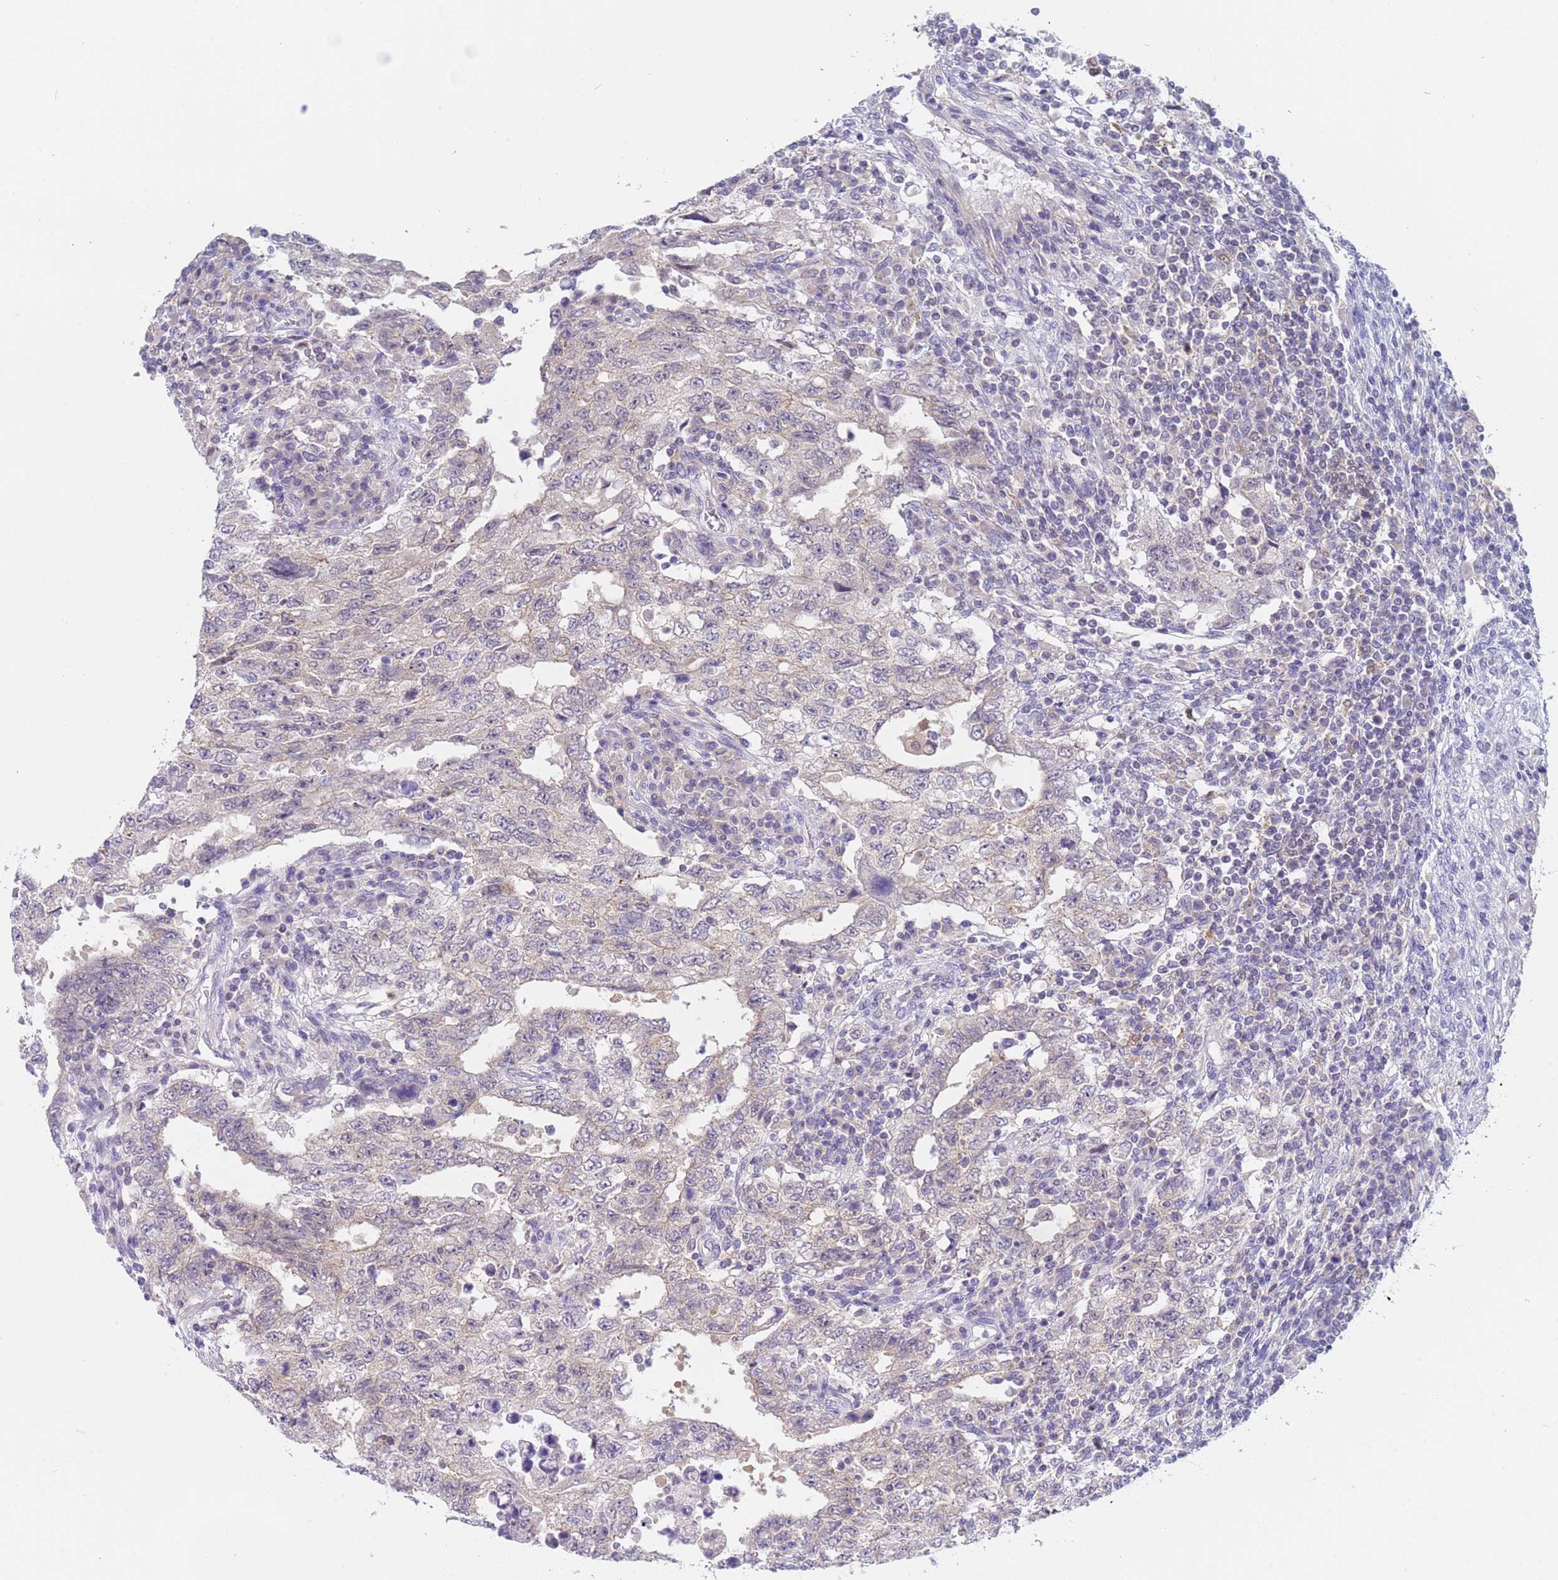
{"staining": {"intensity": "negative", "quantity": "none", "location": "none"}, "tissue": "testis cancer", "cell_type": "Tumor cells", "image_type": "cancer", "snomed": [{"axis": "morphology", "description": "Carcinoma, Embryonal, NOS"}, {"axis": "topography", "description": "Testis"}], "caption": "A photomicrograph of testis cancer (embryonal carcinoma) stained for a protein demonstrates no brown staining in tumor cells.", "gene": "CAPN7", "patient": {"sex": "male", "age": 26}}